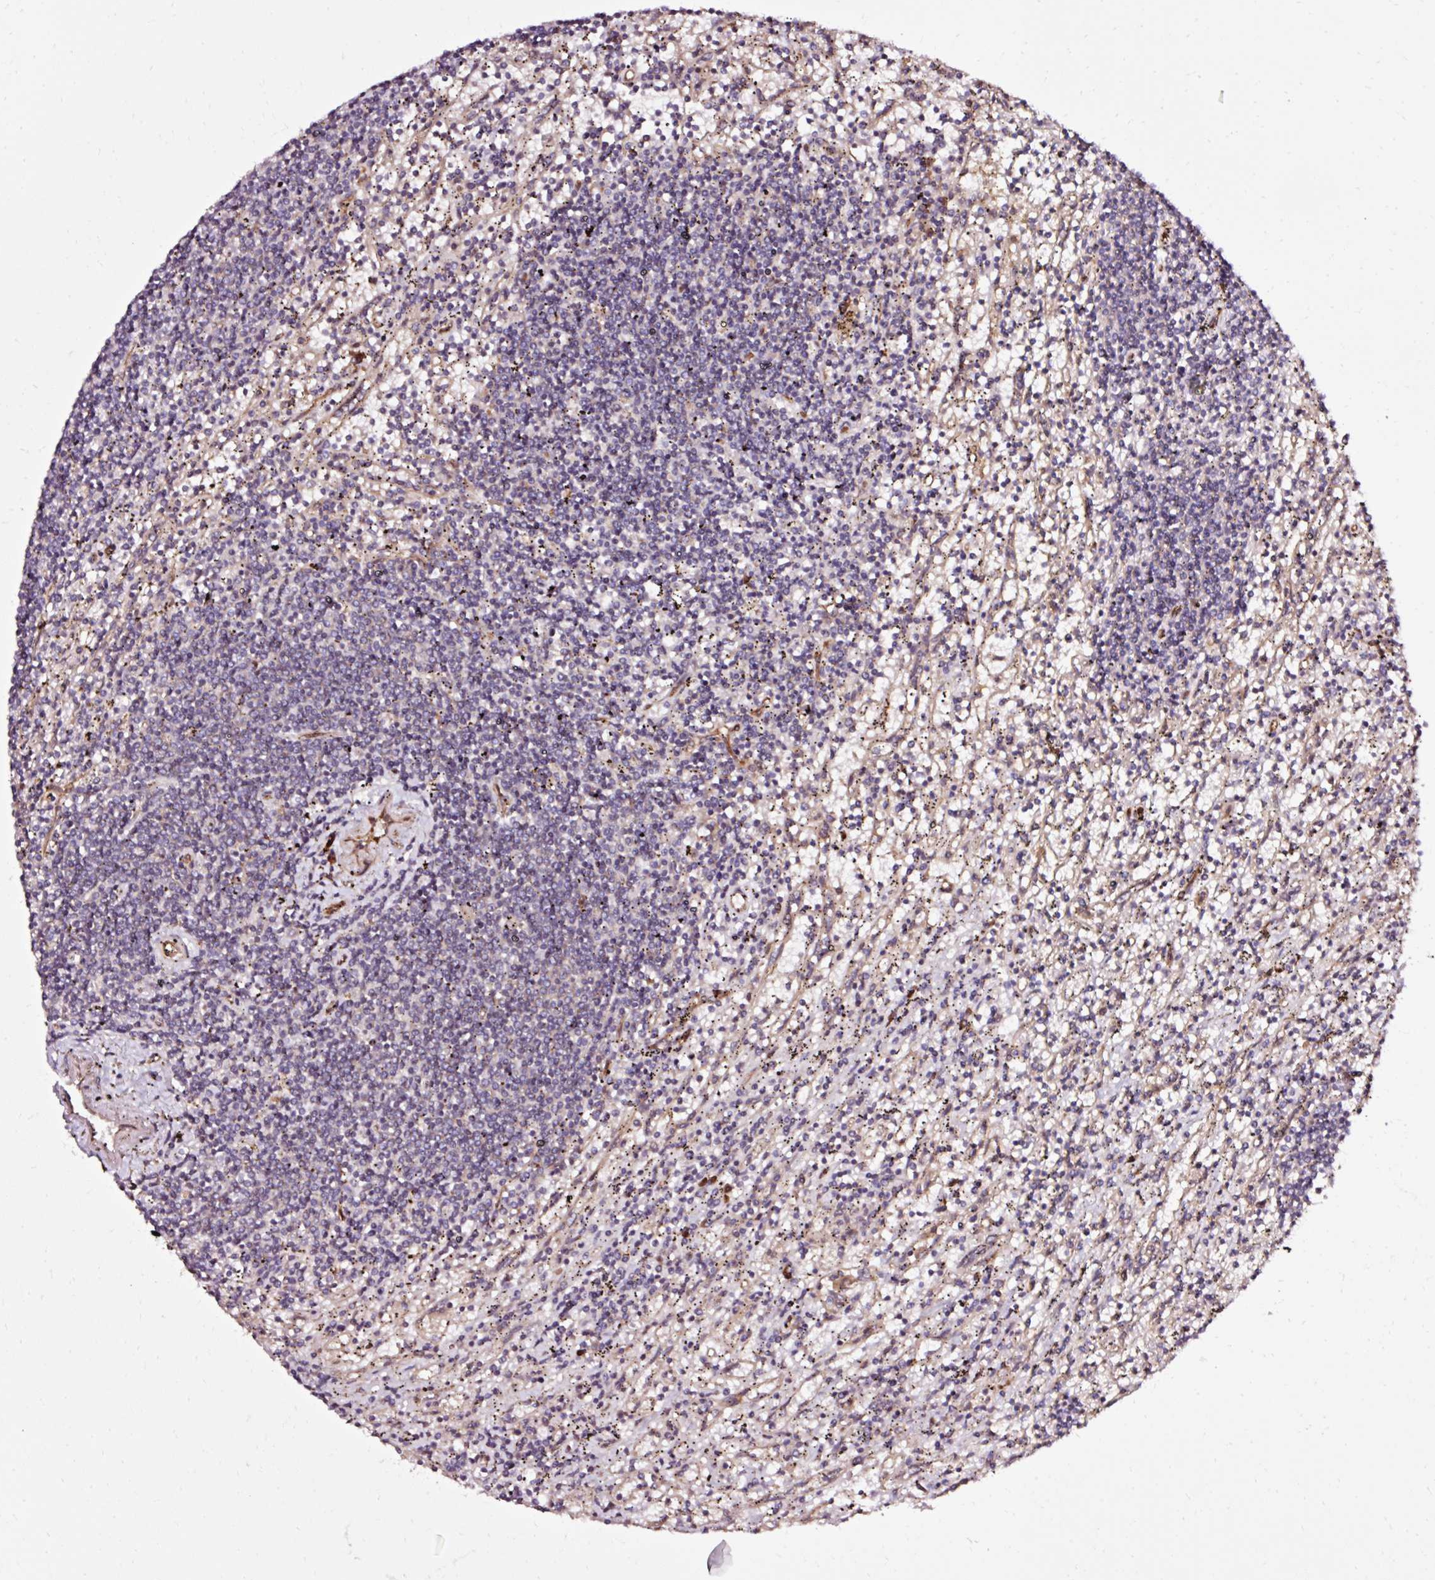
{"staining": {"intensity": "negative", "quantity": "none", "location": "none"}, "tissue": "lymphoma", "cell_type": "Tumor cells", "image_type": "cancer", "snomed": [{"axis": "morphology", "description": "Malignant lymphoma, non-Hodgkin's type, Low grade"}, {"axis": "topography", "description": "Spleen"}], "caption": "DAB (3,3'-diaminobenzidine) immunohistochemical staining of malignant lymphoma, non-Hodgkin's type (low-grade) shows no significant staining in tumor cells.", "gene": "NAPA", "patient": {"sex": "male", "age": 76}}